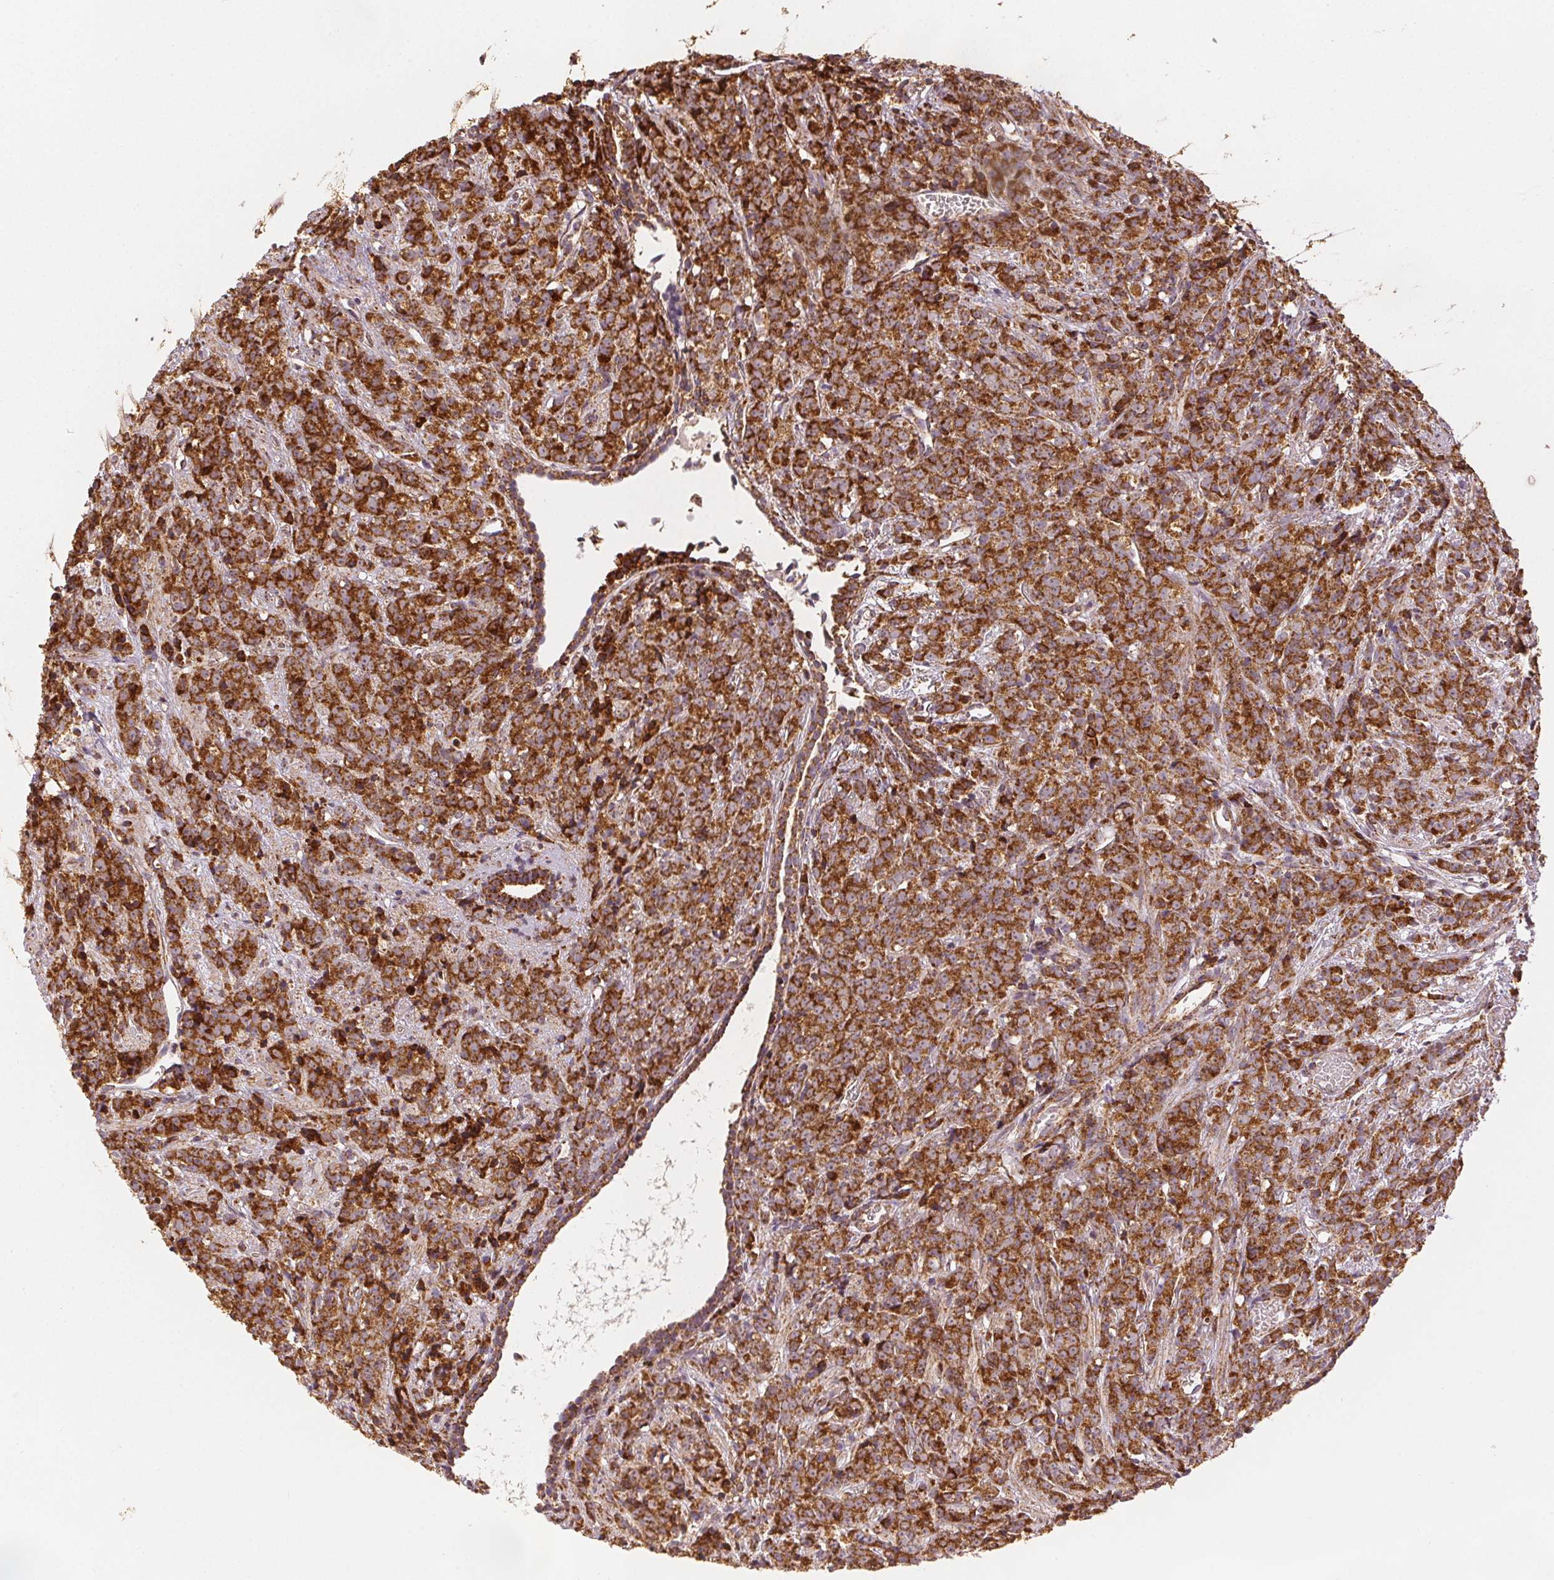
{"staining": {"intensity": "strong", "quantity": ">75%", "location": "cytoplasmic/membranous"}, "tissue": "prostate cancer", "cell_type": "Tumor cells", "image_type": "cancer", "snomed": [{"axis": "morphology", "description": "Adenocarcinoma, High grade"}, {"axis": "topography", "description": "Prostate"}], "caption": "Immunohistochemical staining of prostate cancer (high-grade adenocarcinoma) displays strong cytoplasmic/membranous protein expression in about >75% of tumor cells. Nuclei are stained in blue.", "gene": "SDHB", "patient": {"sex": "male", "age": 81}}